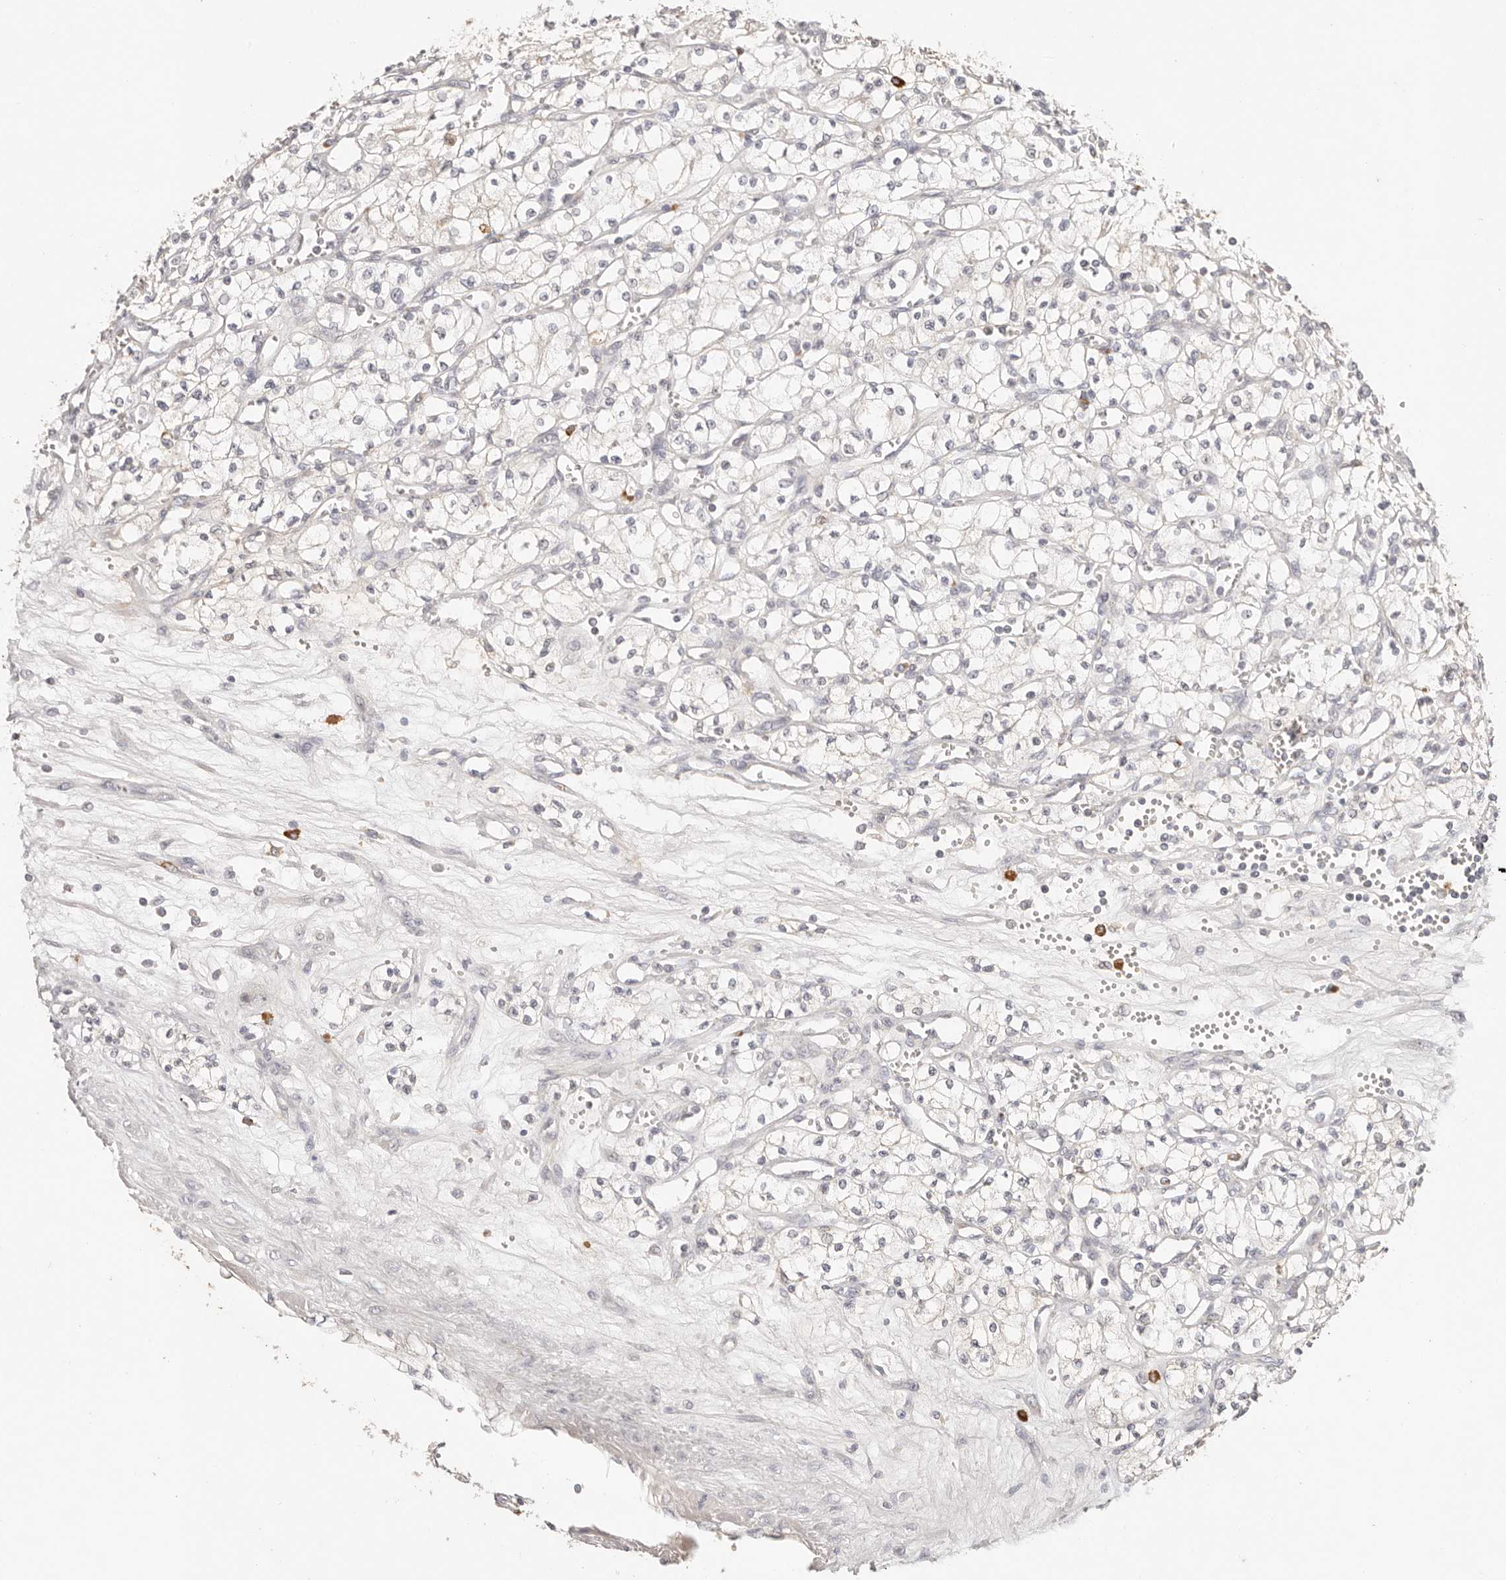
{"staining": {"intensity": "negative", "quantity": "none", "location": "none"}, "tissue": "renal cancer", "cell_type": "Tumor cells", "image_type": "cancer", "snomed": [{"axis": "morphology", "description": "Adenocarcinoma, NOS"}, {"axis": "topography", "description": "Kidney"}], "caption": "Immunohistochemistry (IHC) photomicrograph of renal cancer (adenocarcinoma) stained for a protein (brown), which demonstrates no expression in tumor cells. (DAB (3,3'-diaminobenzidine) immunohistochemistry, high magnification).", "gene": "CXADR", "patient": {"sex": "male", "age": 59}}